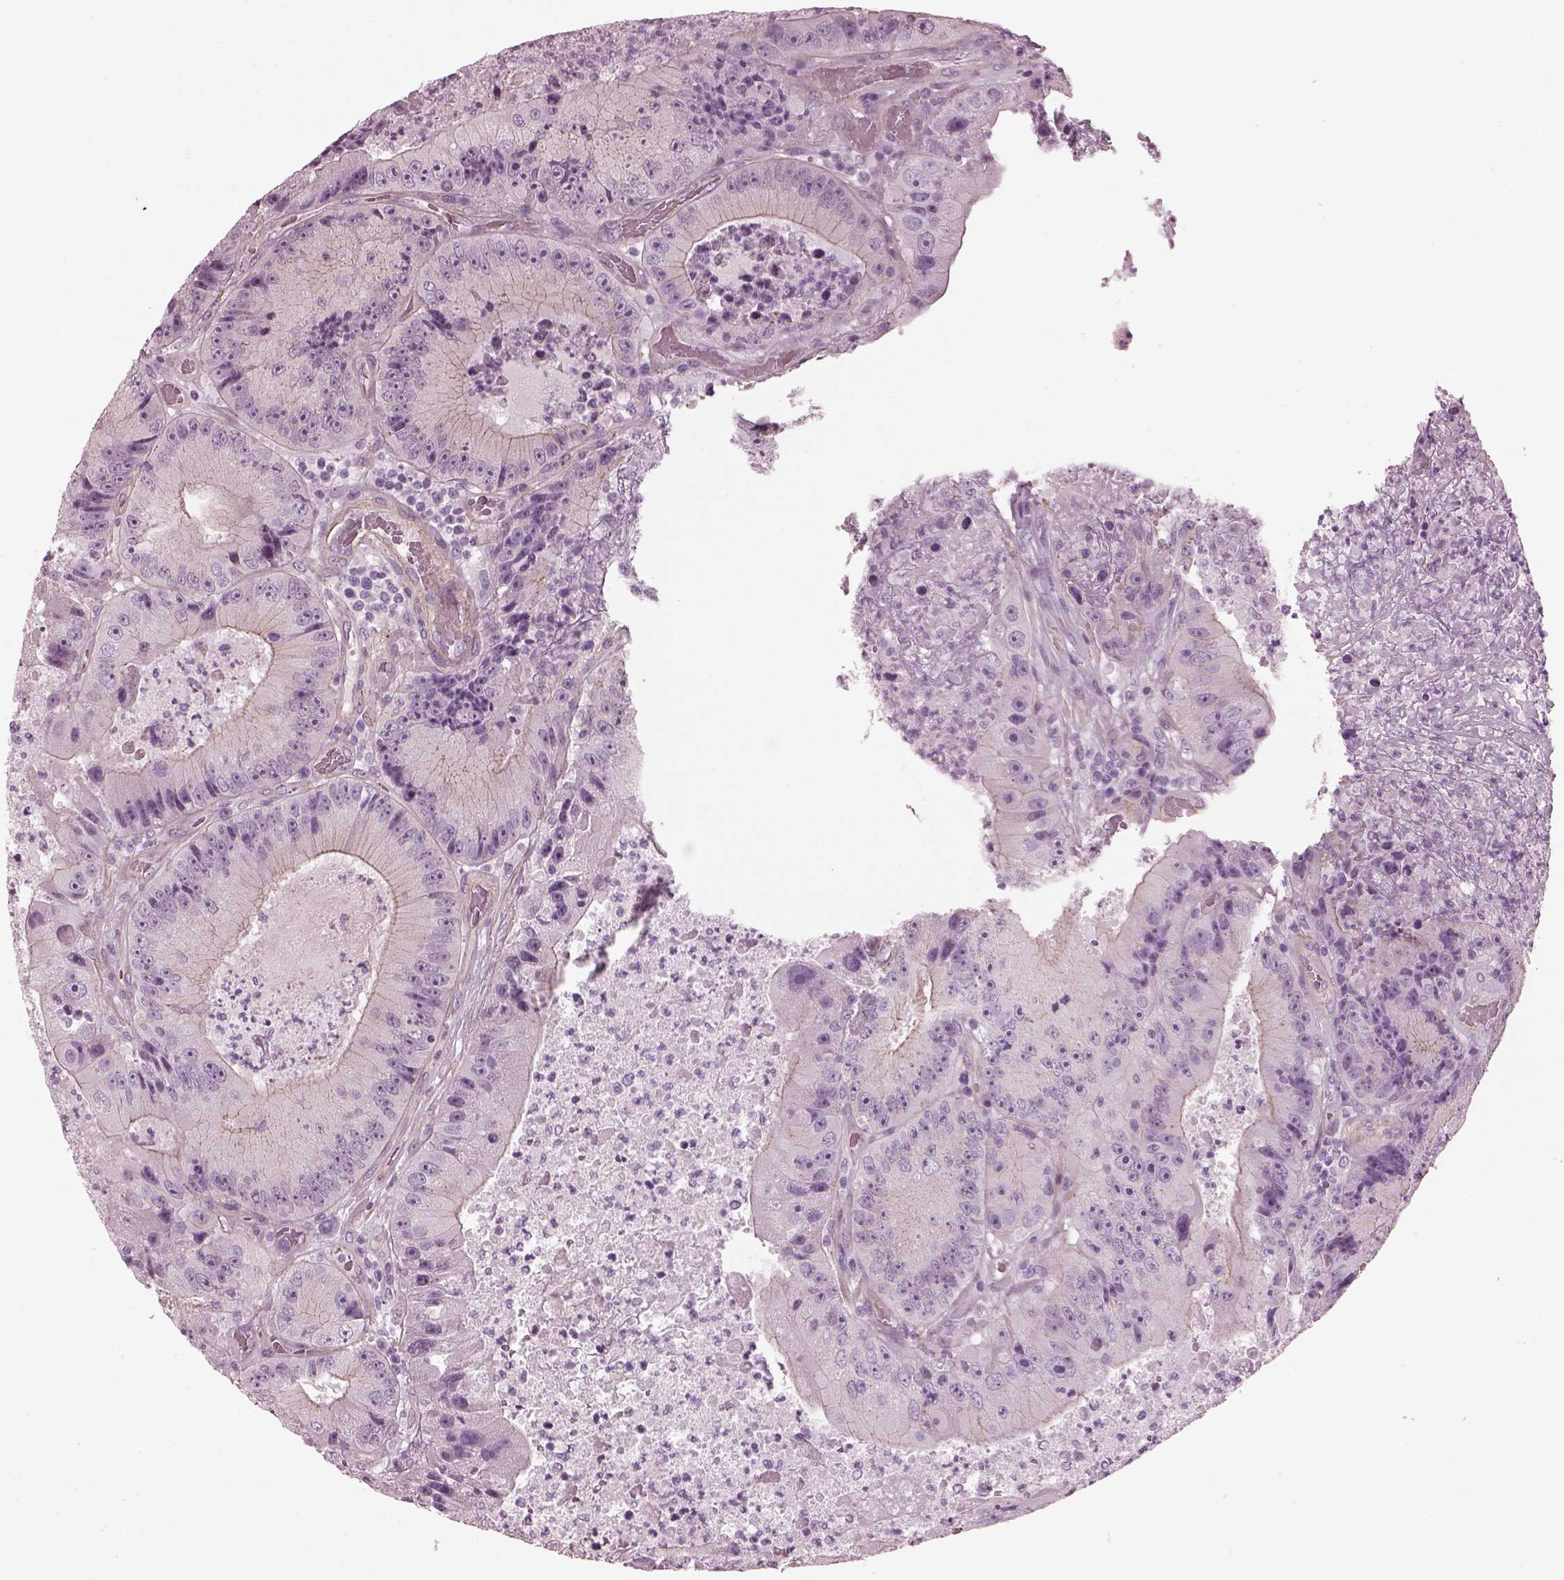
{"staining": {"intensity": "negative", "quantity": "none", "location": "none"}, "tissue": "colorectal cancer", "cell_type": "Tumor cells", "image_type": "cancer", "snomed": [{"axis": "morphology", "description": "Adenocarcinoma, NOS"}, {"axis": "topography", "description": "Colon"}], "caption": "IHC of human colorectal adenocarcinoma shows no staining in tumor cells.", "gene": "BFSP1", "patient": {"sex": "female", "age": 86}}